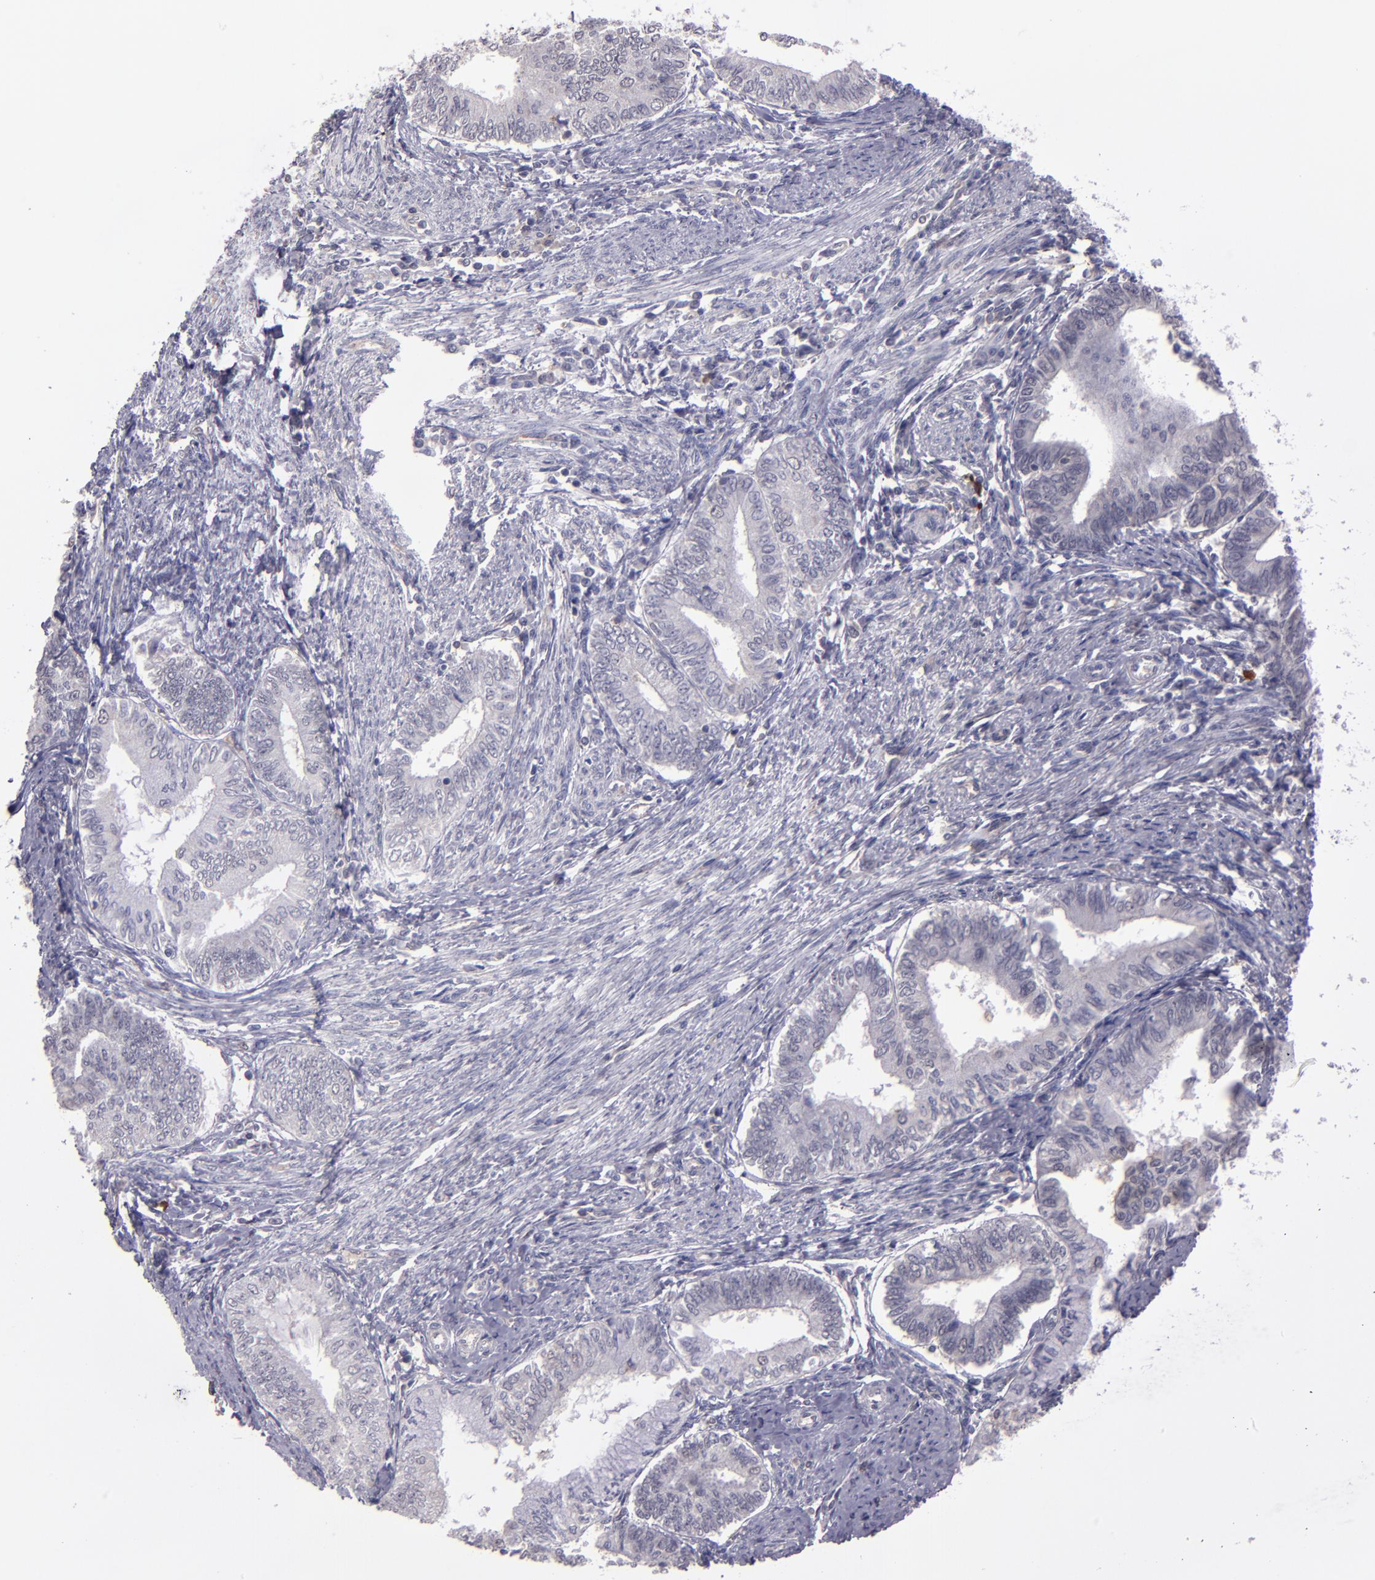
{"staining": {"intensity": "negative", "quantity": "none", "location": "none"}, "tissue": "endometrial cancer", "cell_type": "Tumor cells", "image_type": "cancer", "snomed": [{"axis": "morphology", "description": "Adenocarcinoma, NOS"}, {"axis": "topography", "description": "Endometrium"}], "caption": "Immunohistochemistry (IHC) of adenocarcinoma (endometrial) displays no expression in tumor cells.", "gene": "CEBPE", "patient": {"sex": "female", "age": 66}}